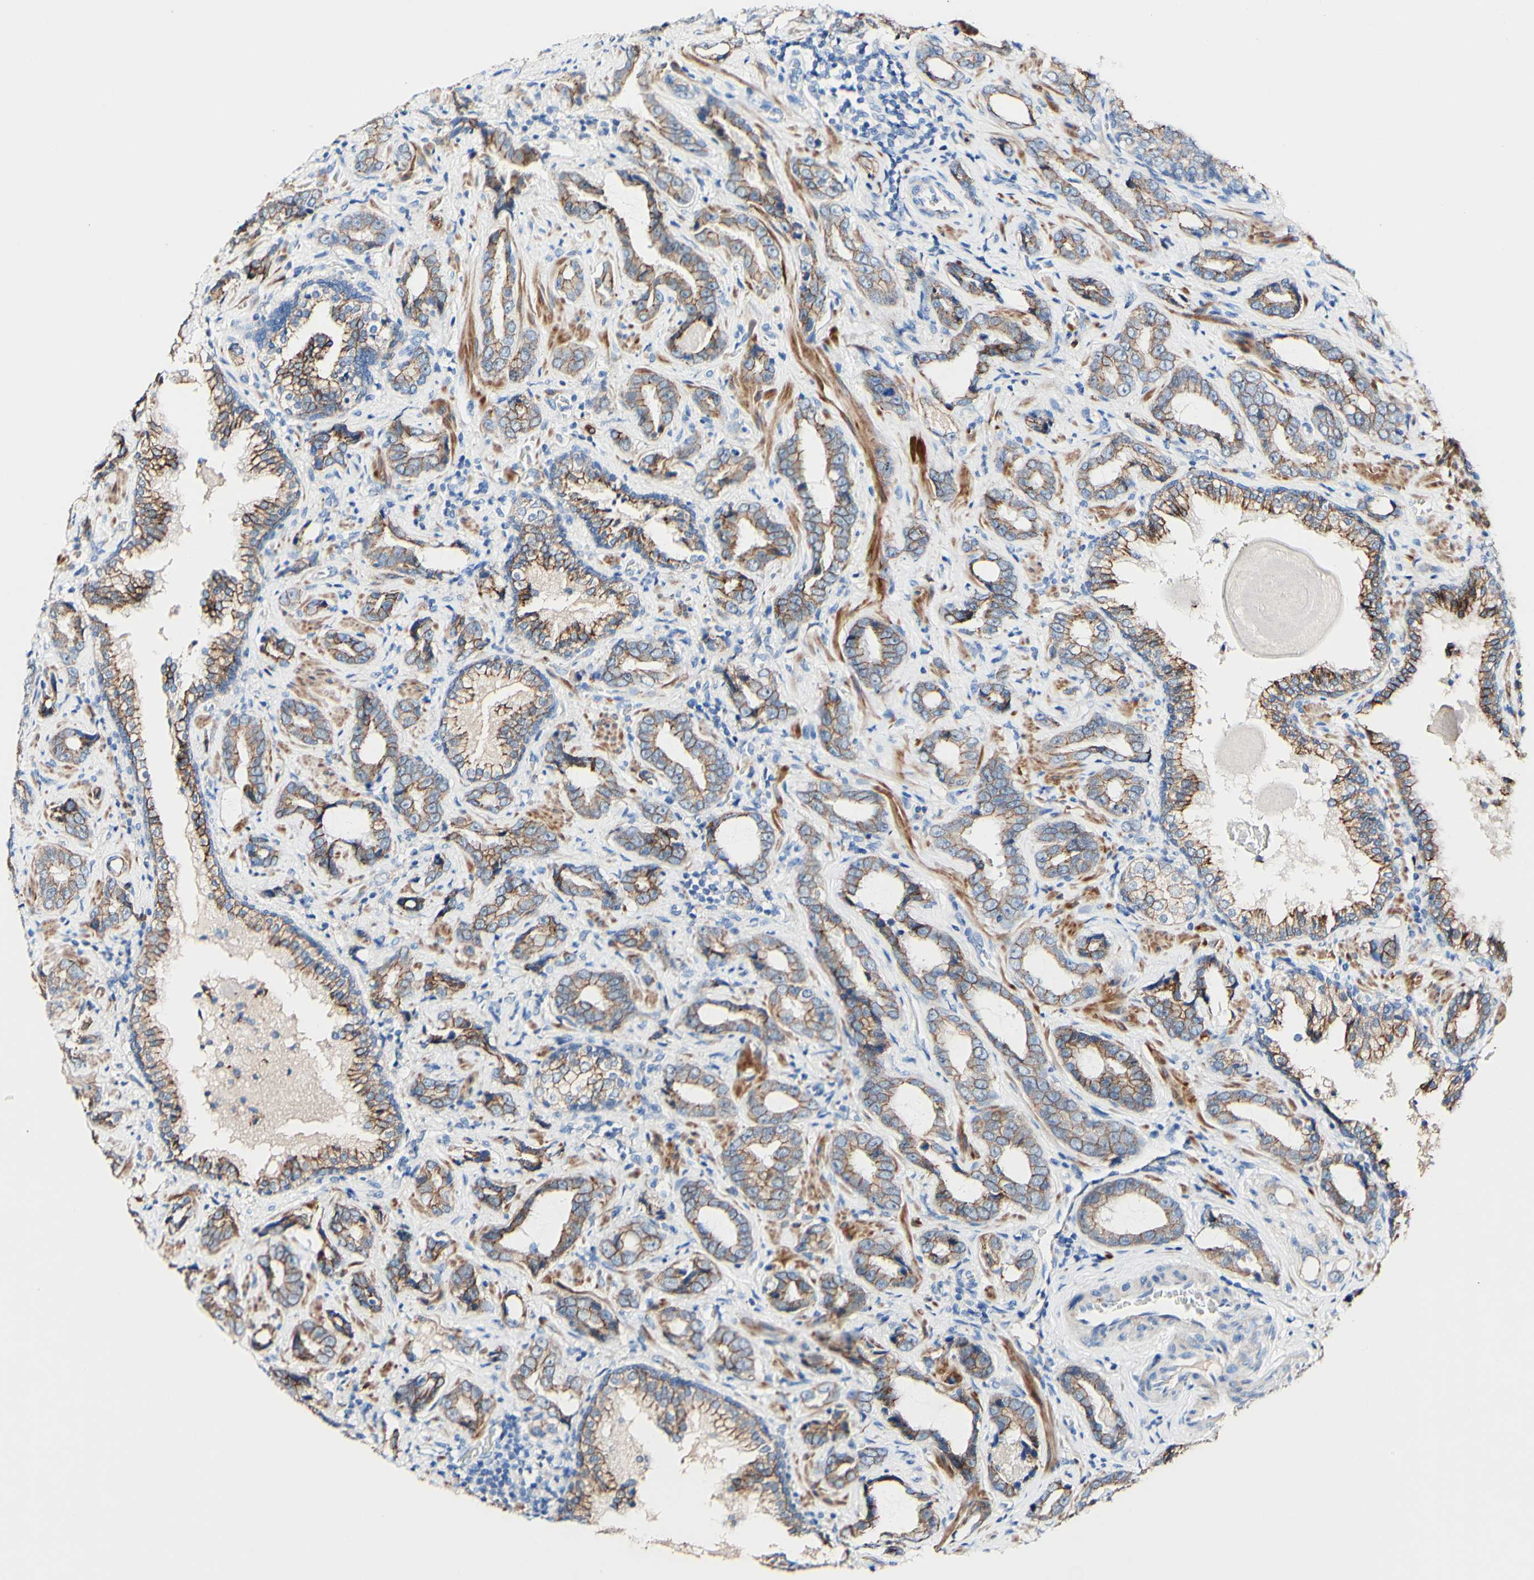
{"staining": {"intensity": "moderate", "quantity": ">75%", "location": "cytoplasmic/membranous"}, "tissue": "prostate cancer", "cell_type": "Tumor cells", "image_type": "cancer", "snomed": [{"axis": "morphology", "description": "Adenocarcinoma, Low grade"}, {"axis": "topography", "description": "Prostate"}], "caption": "A high-resolution histopathology image shows IHC staining of low-grade adenocarcinoma (prostate), which demonstrates moderate cytoplasmic/membranous staining in approximately >75% of tumor cells.", "gene": "DSC2", "patient": {"sex": "male", "age": 60}}